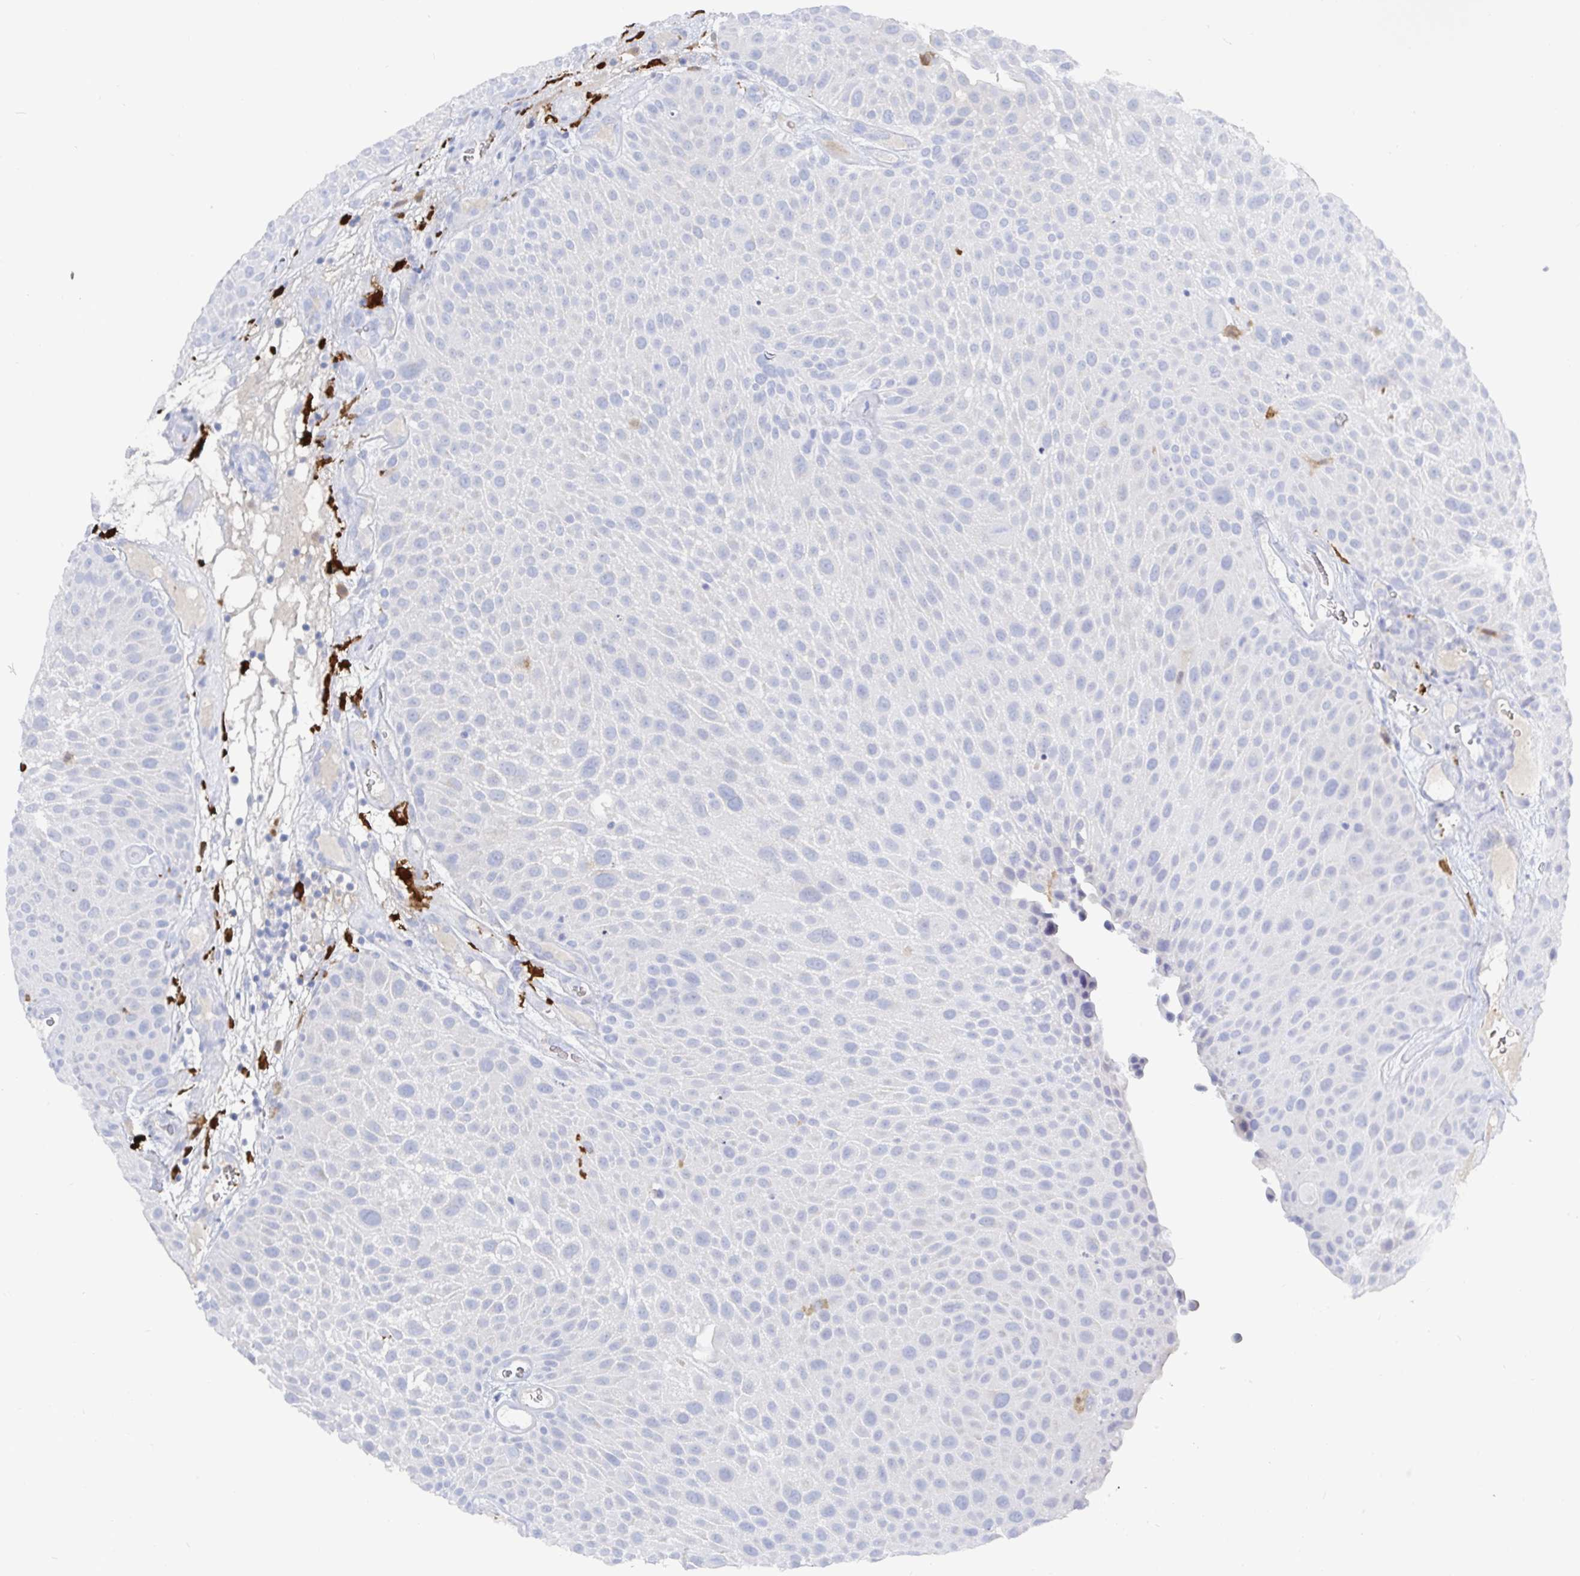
{"staining": {"intensity": "negative", "quantity": "none", "location": "none"}, "tissue": "urothelial cancer", "cell_type": "Tumor cells", "image_type": "cancer", "snomed": [{"axis": "morphology", "description": "Urothelial carcinoma, Low grade"}, {"axis": "topography", "description": "Urinary bladder"}], "caption": "The IHC histopathology image has no significant expression in tumor cells of low-grade urothelial carcinoma tissue.", "gene": "OR2A4", "patient": {"sex": "male", "age": 72}}